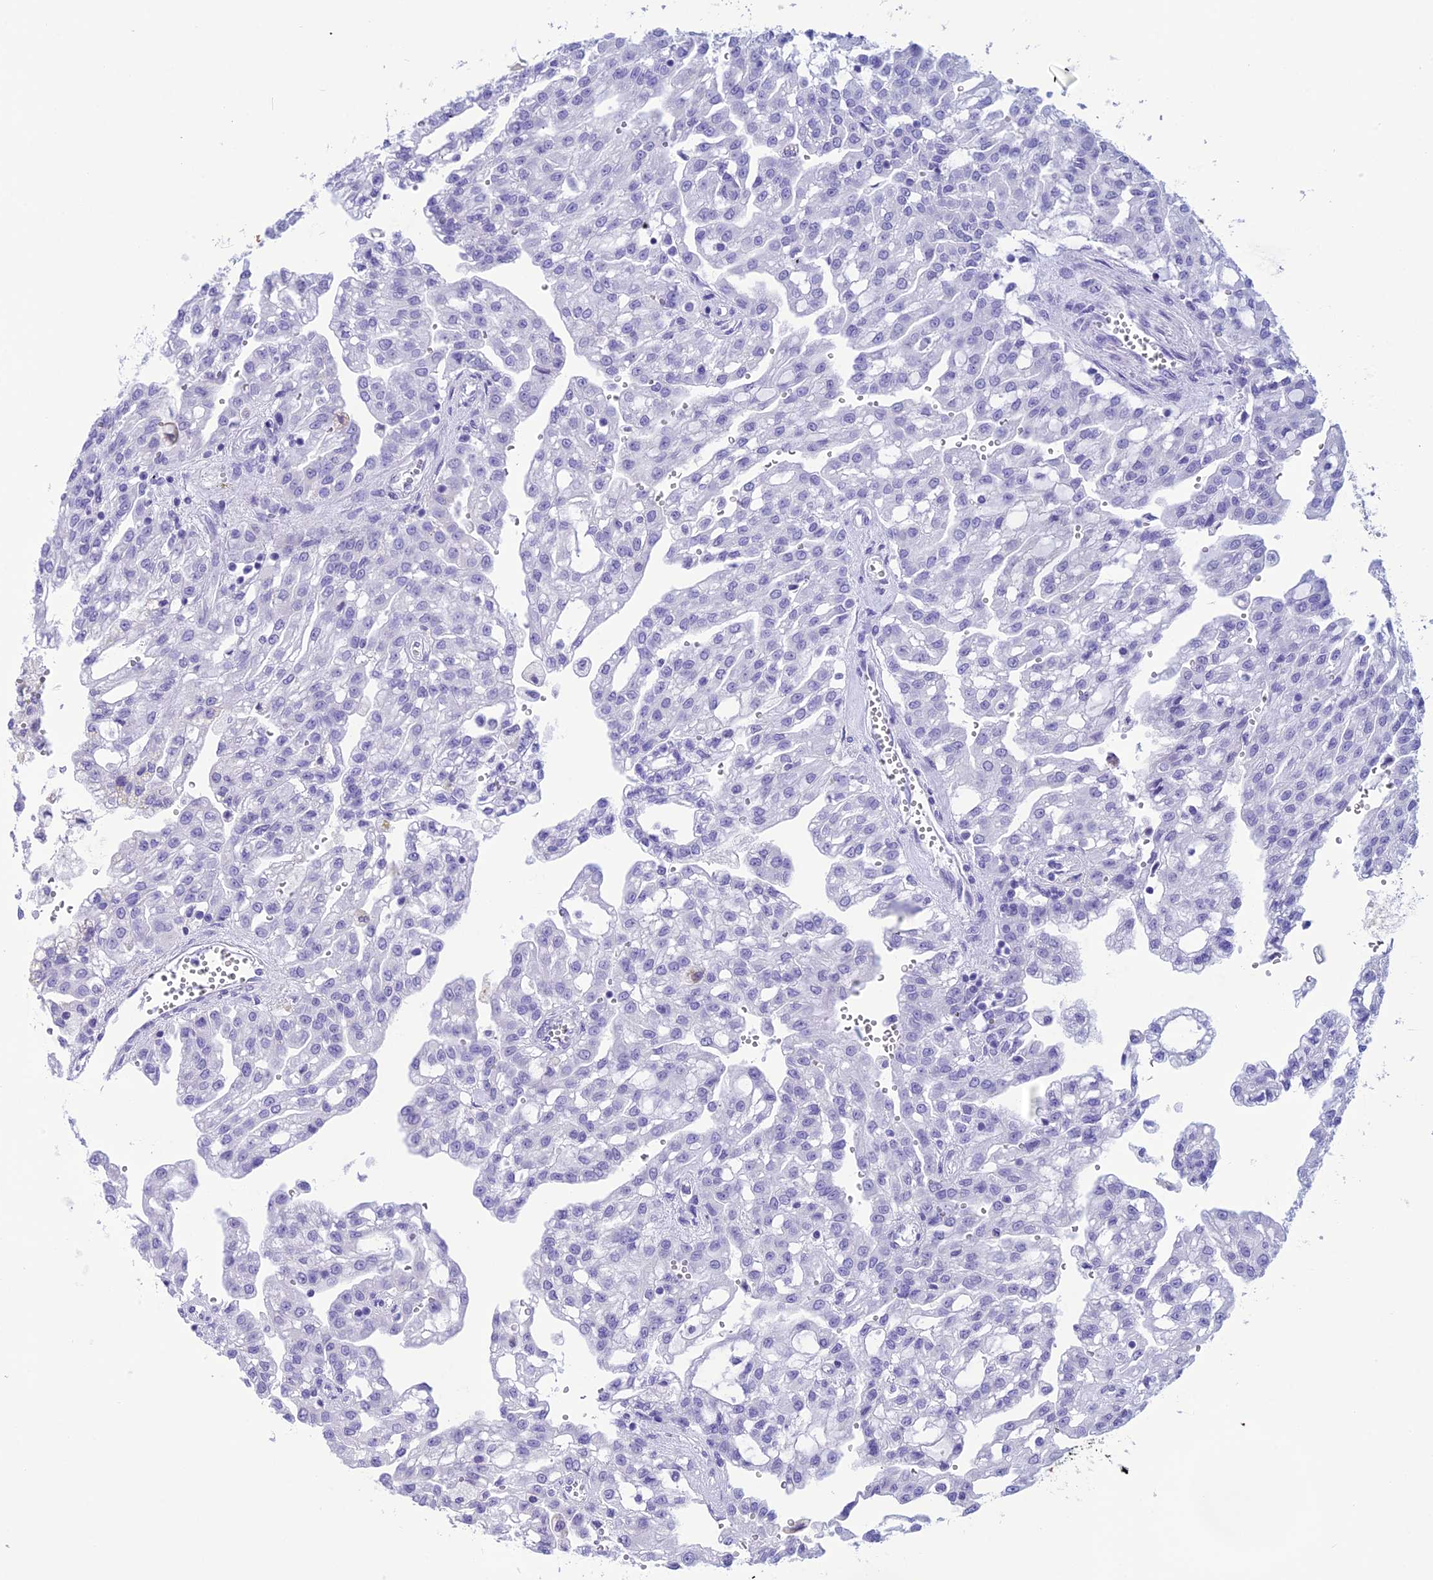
{"staining": {"intensity": "negative", "quantity": "none", "location": "none"}, "tissue": "renal cancer", "cell_type": "Tumor cells", "image_type": "cancer", "snomed": [{"axis": "morphology", "description": "Adenocarcinoma, NOS"}, {"axis": "topography", "description": "Kidney"}], "caption": "Immunohistochemistry (IHC) histopathology image of neoplastic tissue: human renal cancer stained with DAB (3,3'-diaminobenzidine) displays no significant protein staining in tumor cells.", "gene": "TRAM1L1", "patient": {"sex": "male", "age": 63}}